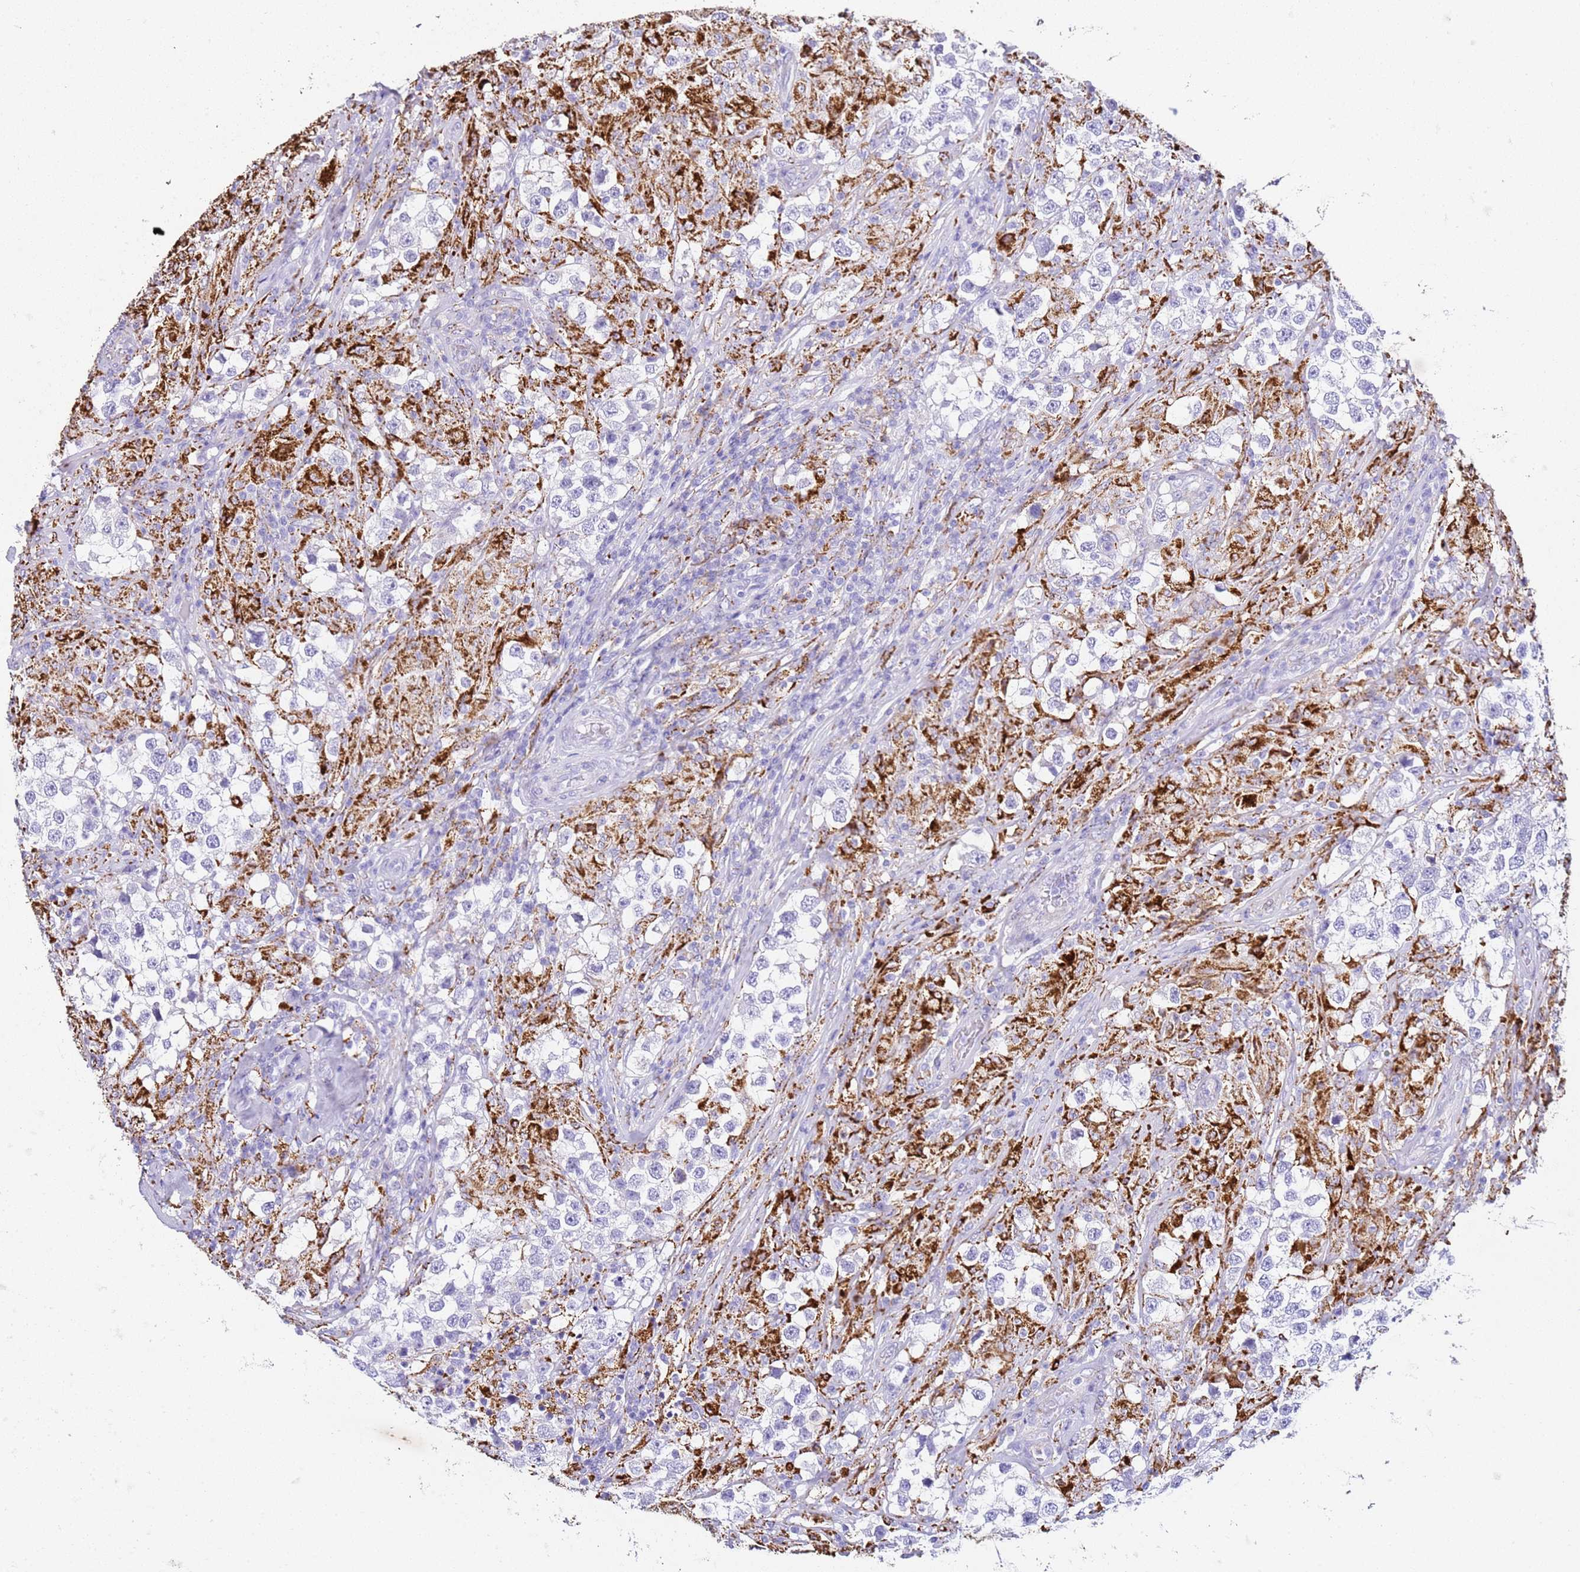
{"staining": {"intensity": "negative", "quantity": "none", "location": "none"}, "tissue": "testis cancer", "cell_type": "Tumor cells", "image_type": "cancer", "snomed": [{"axis": "morphology", "description": "Seminoma, NOS"}, {"axis": "topography", "description": "Testis"}], "caption": "This is an immunohistochemistry histopathology image of human testis seminoma. There is no positivity in tumor cells.", "gene": "PTBP2", "patient": {"sex": "male", "age": 46}}